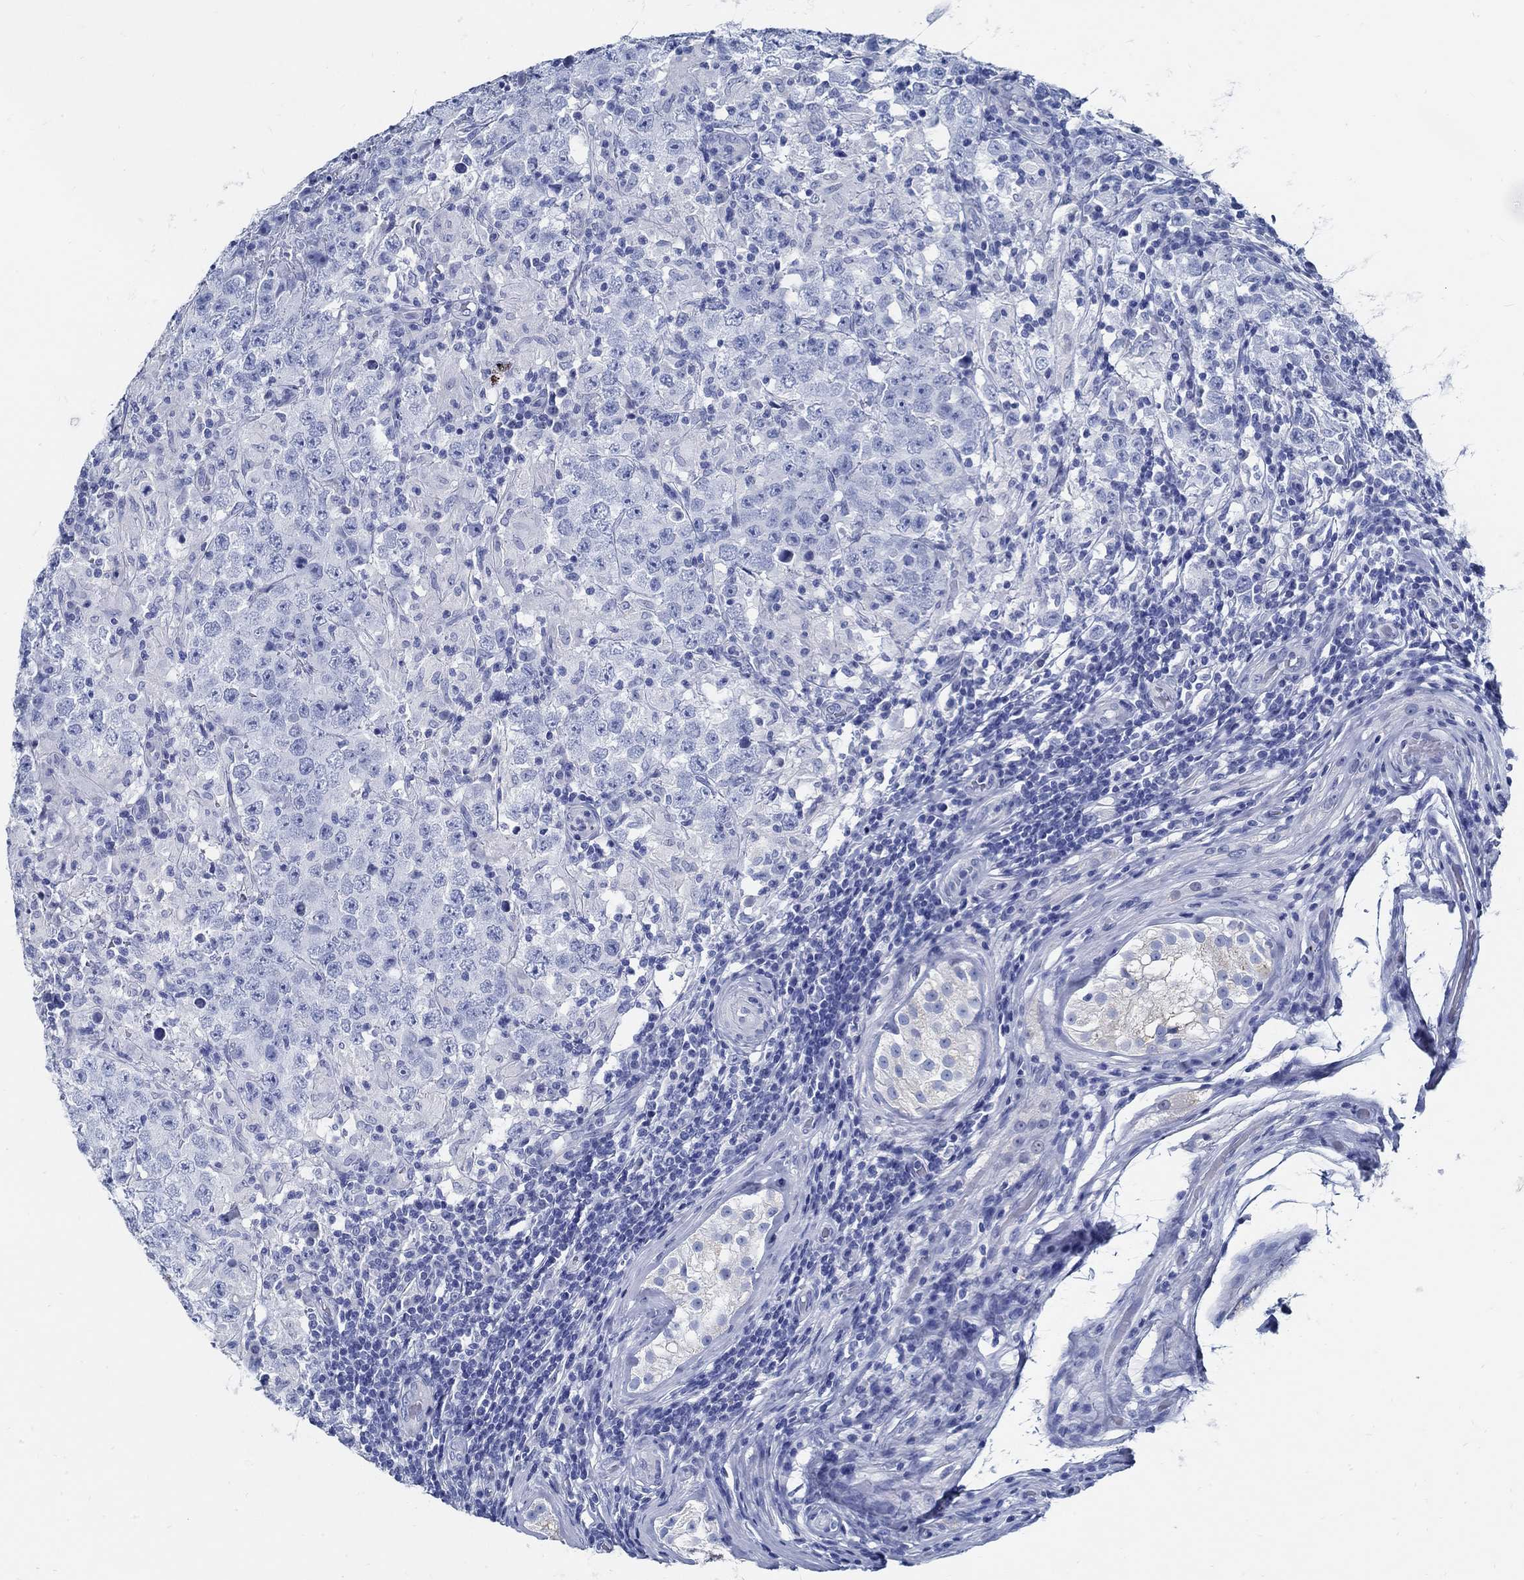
{"staining": {"intensity": "negative", "quantity": "none", "location": "none"}, "tissue": "testis cancer", "cell_type": "Tumor cells", "image_type": "cancer", "snomed": [{"axis": "morphology", "description": "Seminoma, NOS"}, {"axis": "morphology", "description": "Carcinoma, Embryonal, NOS"}, {"axis": "topography", "description": "Testis"}], "caption": "Tumor cells are negative for brown protein staining in testis seminoma.", "gene": "SLC45A1", "patient": {"sex": "male", "age": 41}}